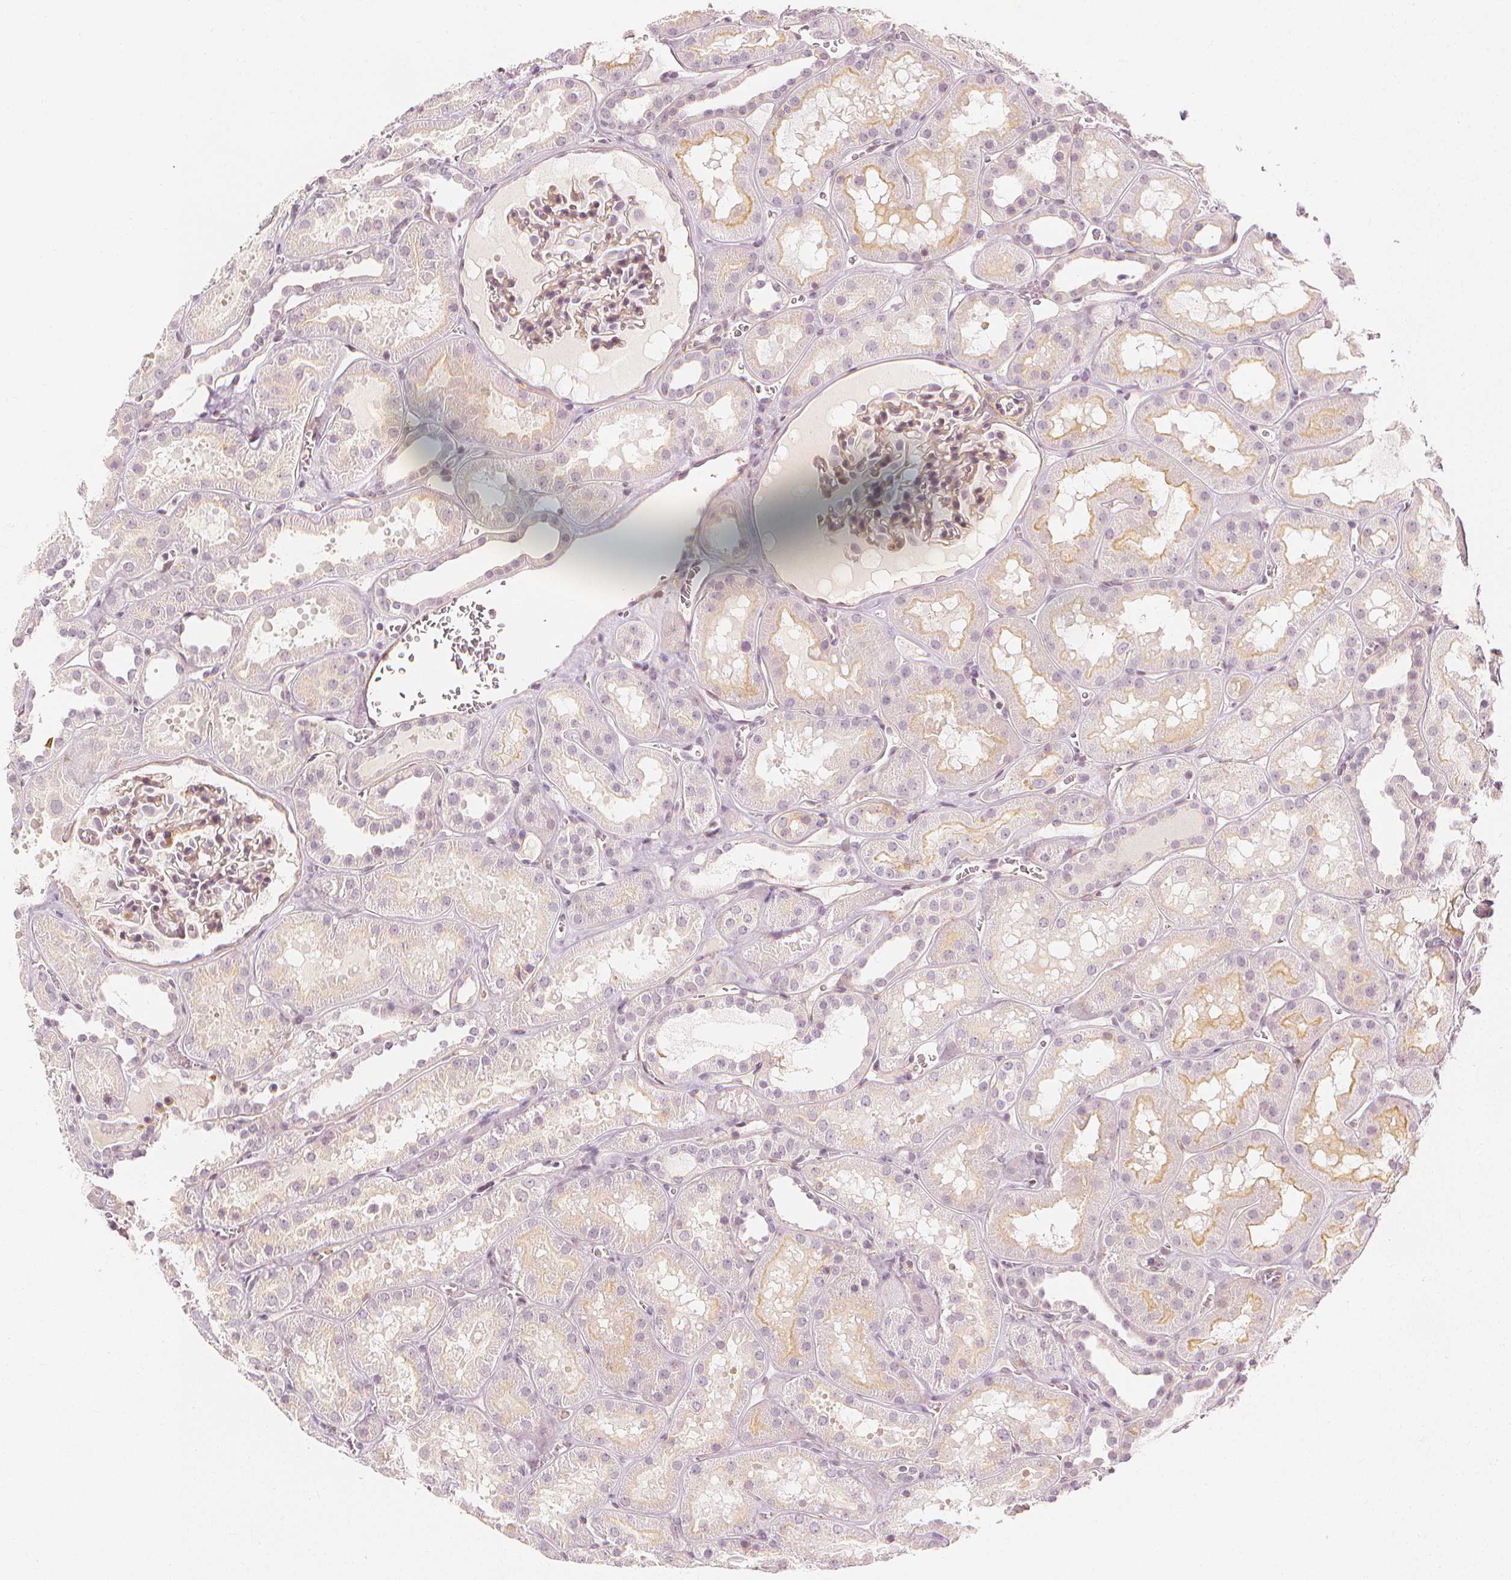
{"staining": {"intensity": "weak", "quantity": "<25%", "location": "cytoplasmic/membranous"}, "tissue": "kidney", "cell_type": "Cells in glomeruli", "image_type": "normal", "snomed": [{"axis": "morphology", "description": "Normal tissue, NOS"}, {"axis": "topography", "description": "Kidney"}], "caption": "A high-resolution photomicrograph shows immunohistochemistry staining of benign kidney, which displays no significant staining in cells in glomeruli.", "gene": "ARHGAP26", "patient": {"sex": "female", "age": 41}}